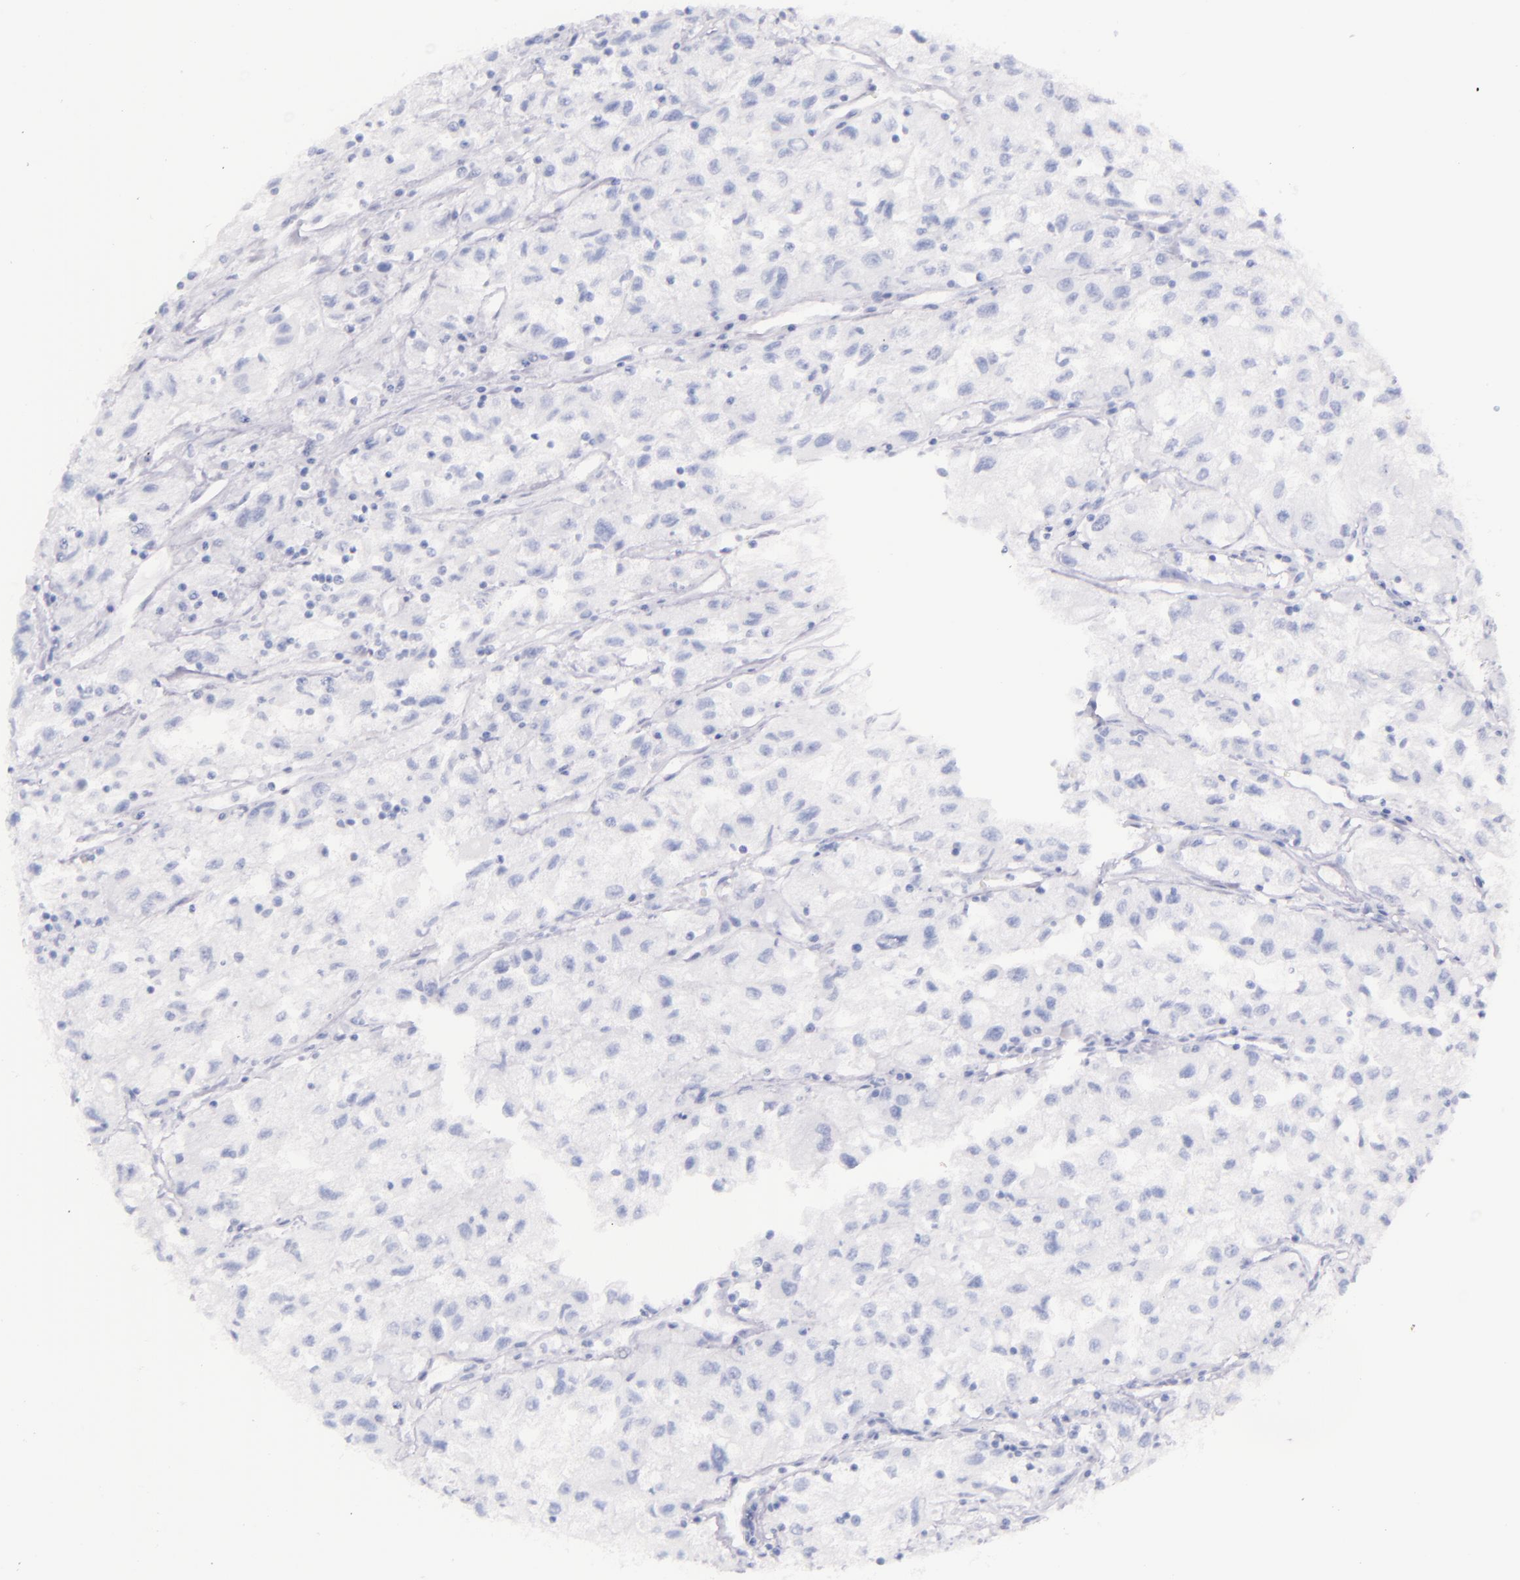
{"staining": {"intensity": "negative", "quantity": "none", "location": "none"}, "tissue": "renal cancer", "cell_type": "Tumor cells", "image_type": "cancer", "snomed": [{"axis": "morphology", "description": "Adenocarcinoma, NOS"}, {"axis": "topography", "description": "Kidney"}], "caption": "Tumor cells show no significant protein expression in renal adenocarcinoma.", "gene": "SFTPB", "patient": {"sex": "male", "age": 59}}